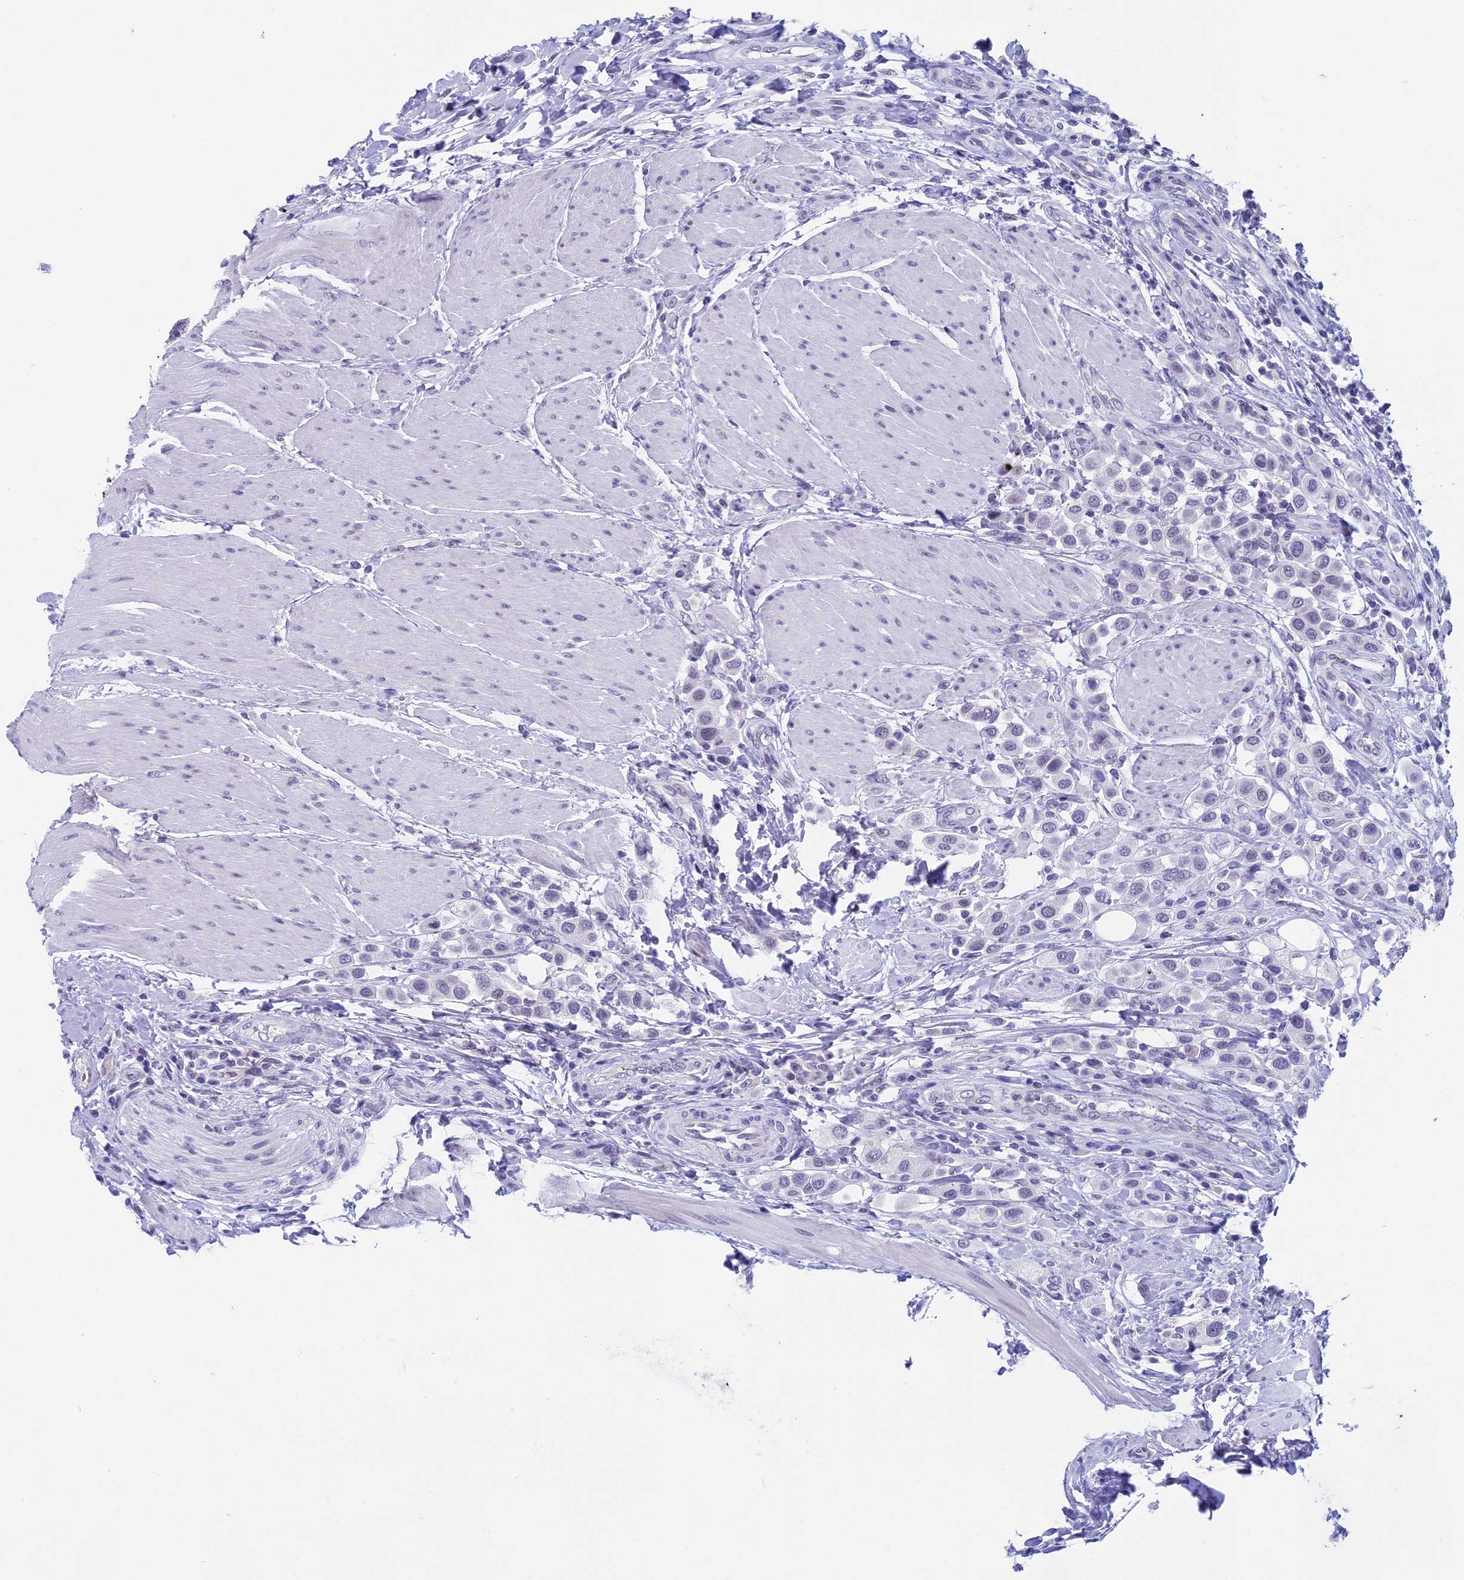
{"staining": {"intensity": "negative", "quantity": "none", "location": "none"}, "tissue": "urothelial cancer", "cell_type": "Tumor cells", "image_type": "cancer", "snomed": [{"axis": "morphology", "description": "Urothelial carcinoma, High grade"}, {"axis": "topography", "description": "Urinary bladder"}], "caption": "This image is of urothelial cancer stained with immunohistochemistry to label a protein in brown with the nuclei are counter-stained blue. There is no staining in tumor cells. (DAB (3,3'-diaminobenzidine) IHC with hematoxylin counter stain).", "gene": "AIFM2", "patient": {"sex": "male", "age": 50}}